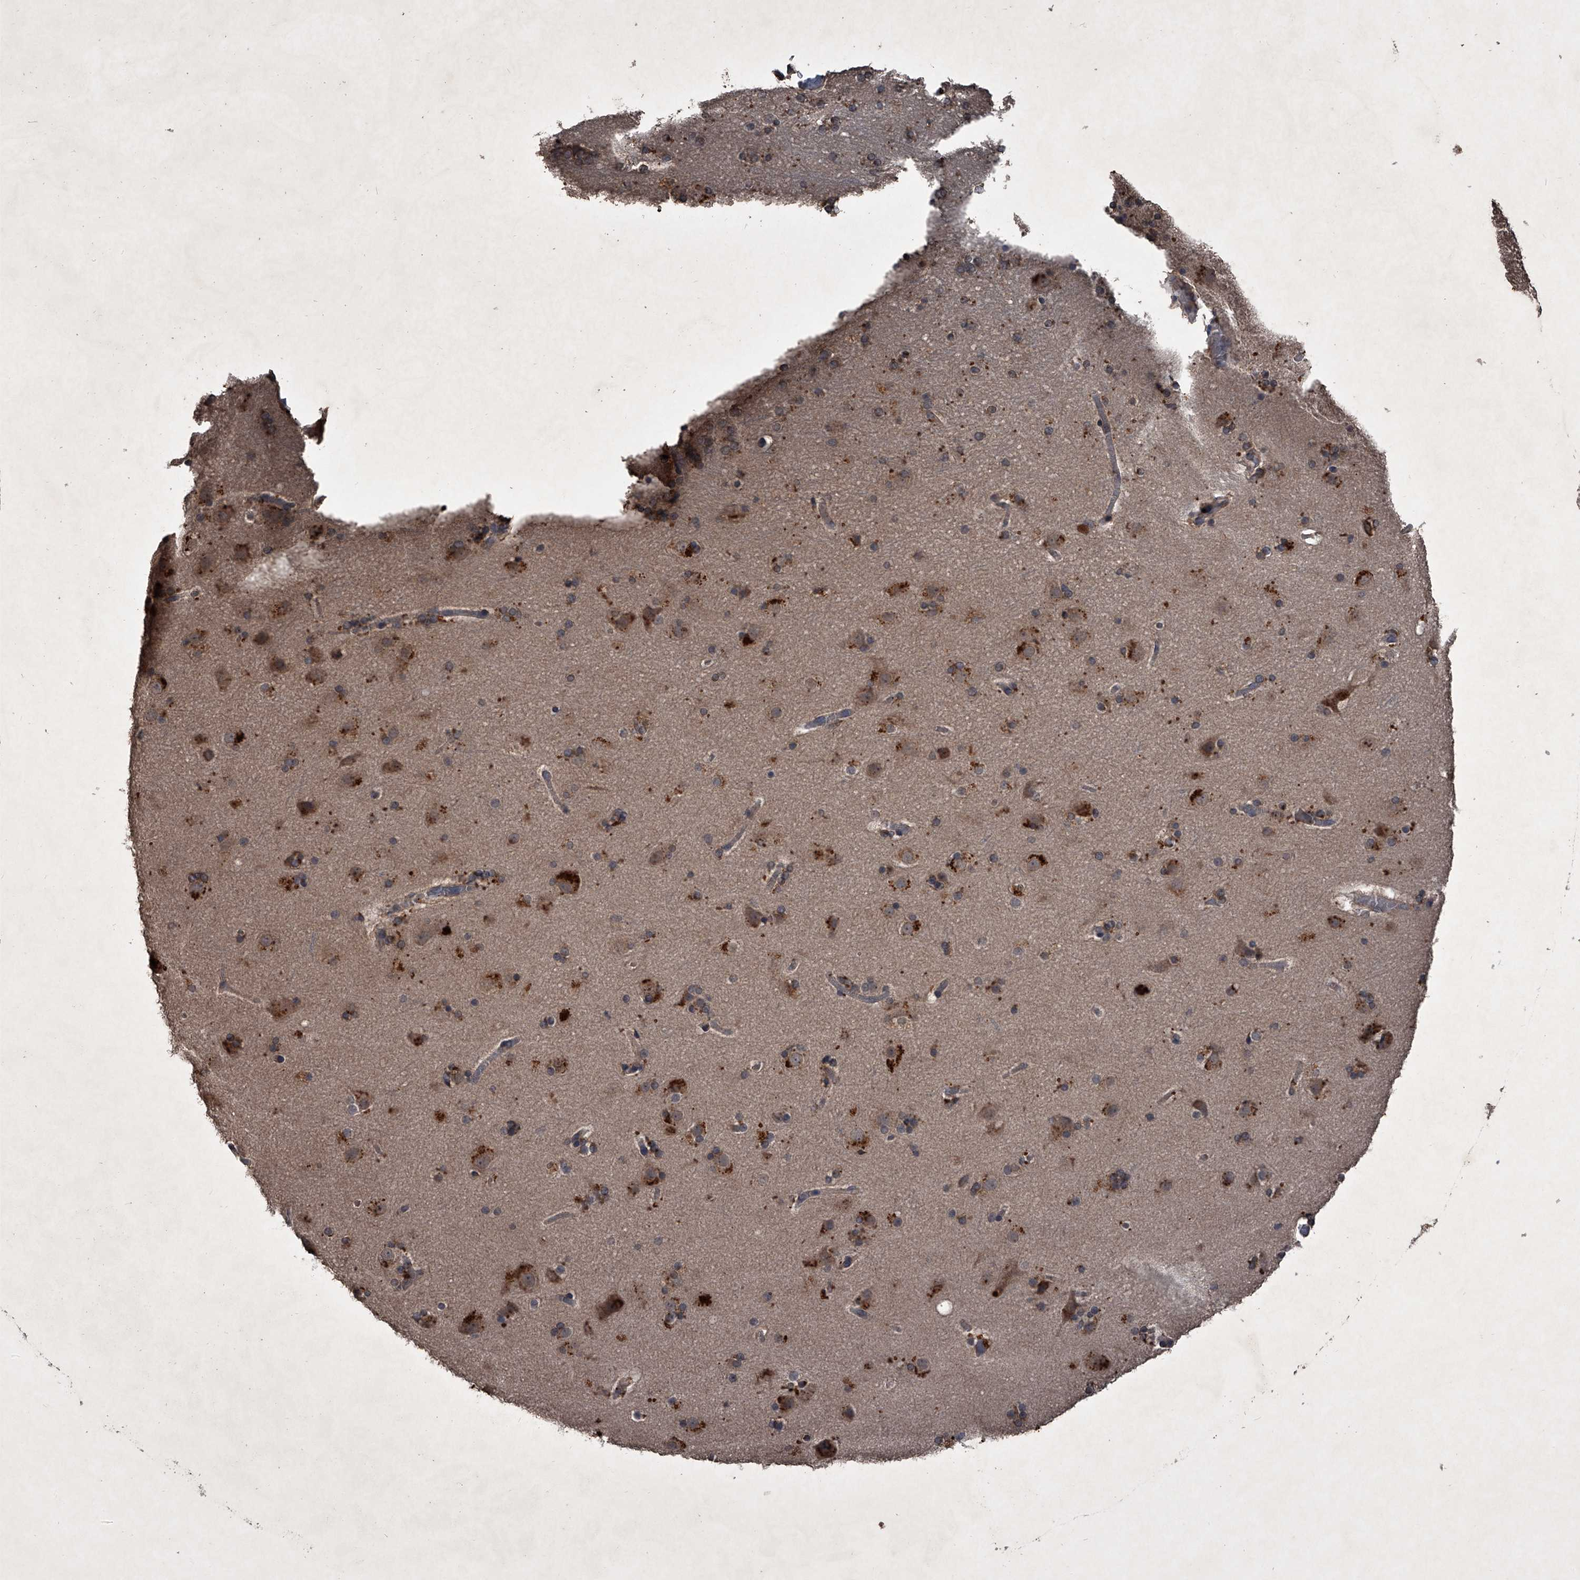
{"staining": {"intensity": "negative", "quantity": "none", "location": "none"}, "tissue": "cerebral cortex", "cell_type": "Endothelial cells", "image_type": "normal", "snomed": [{"axis": "morphology", "description": "Normal tissue, NOS"}, {"axis": "topography", "description": "Cerebral cortex"}], "caption": "Immunohistochemical staining of benign cerebral cortex reveals no significant staining in endothelial cells.", "gene": "MAPKAP1", "patient": {"sex": "male", "age": 57}}